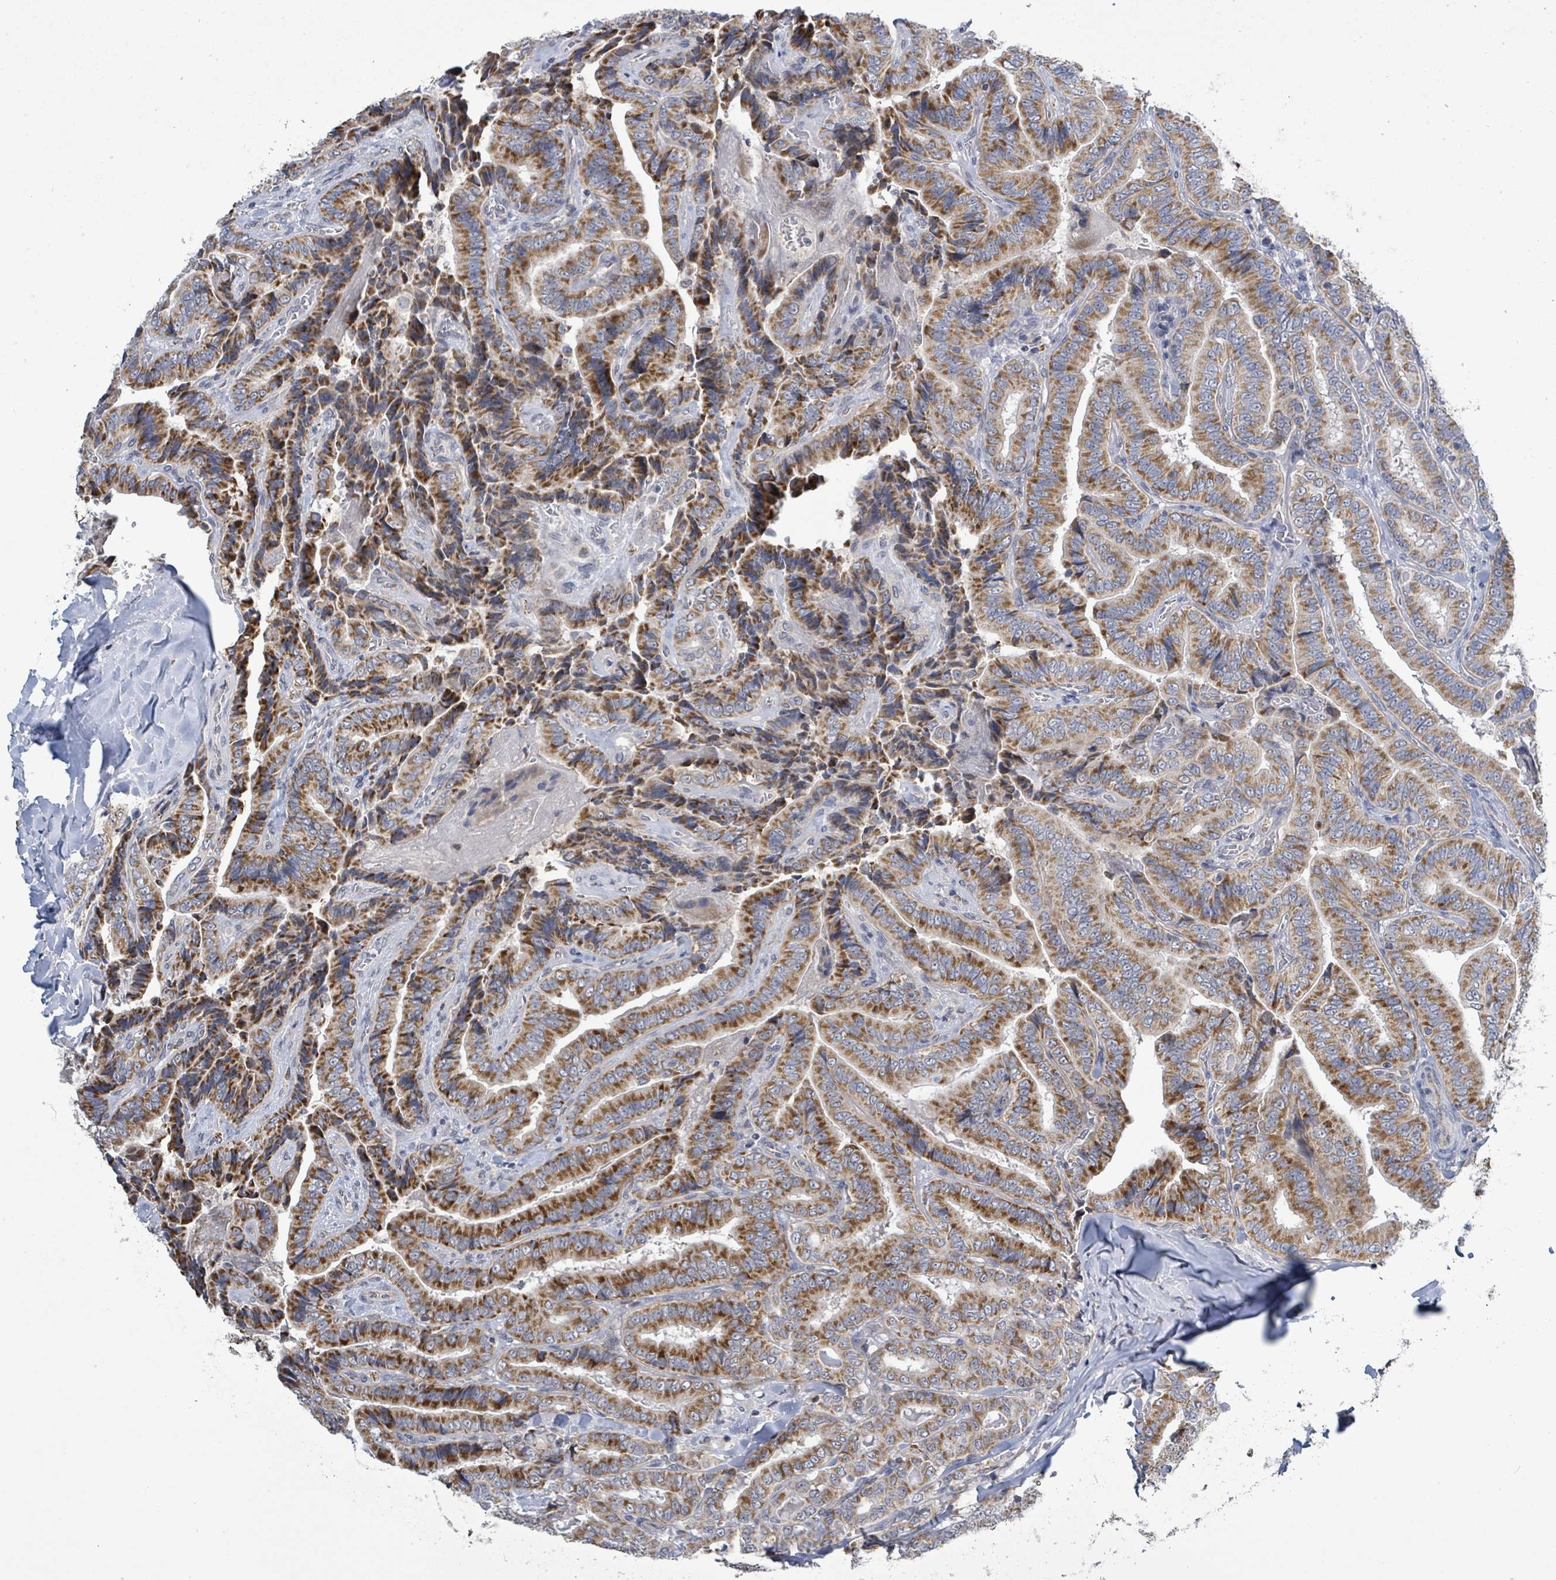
{"staining": {"intensity": "strong", "quantity": ">75%", "location": "cytoplasmic/membranous"}, "tissue": "thyroid cancer", "cell_type": "Tumor cells", "image_type": "cancer", "snomed": [{"axis": "morphology", "description": "Papillary adenocarcinoma, NOS"}, {"axis": "topography", "description": "Thyroid gland"}], "caption": "Thyroid cancer (papillary adenocarcinoma) stained with immunohistochemistry displays strong cytoplasmic/membranous expression in approximately >75% of tumor cells. (Brightfield microscopy of DAB IHC at high magnification).", "gene": "COQ10B", "patient": {"sex": "male", "age": 61}}